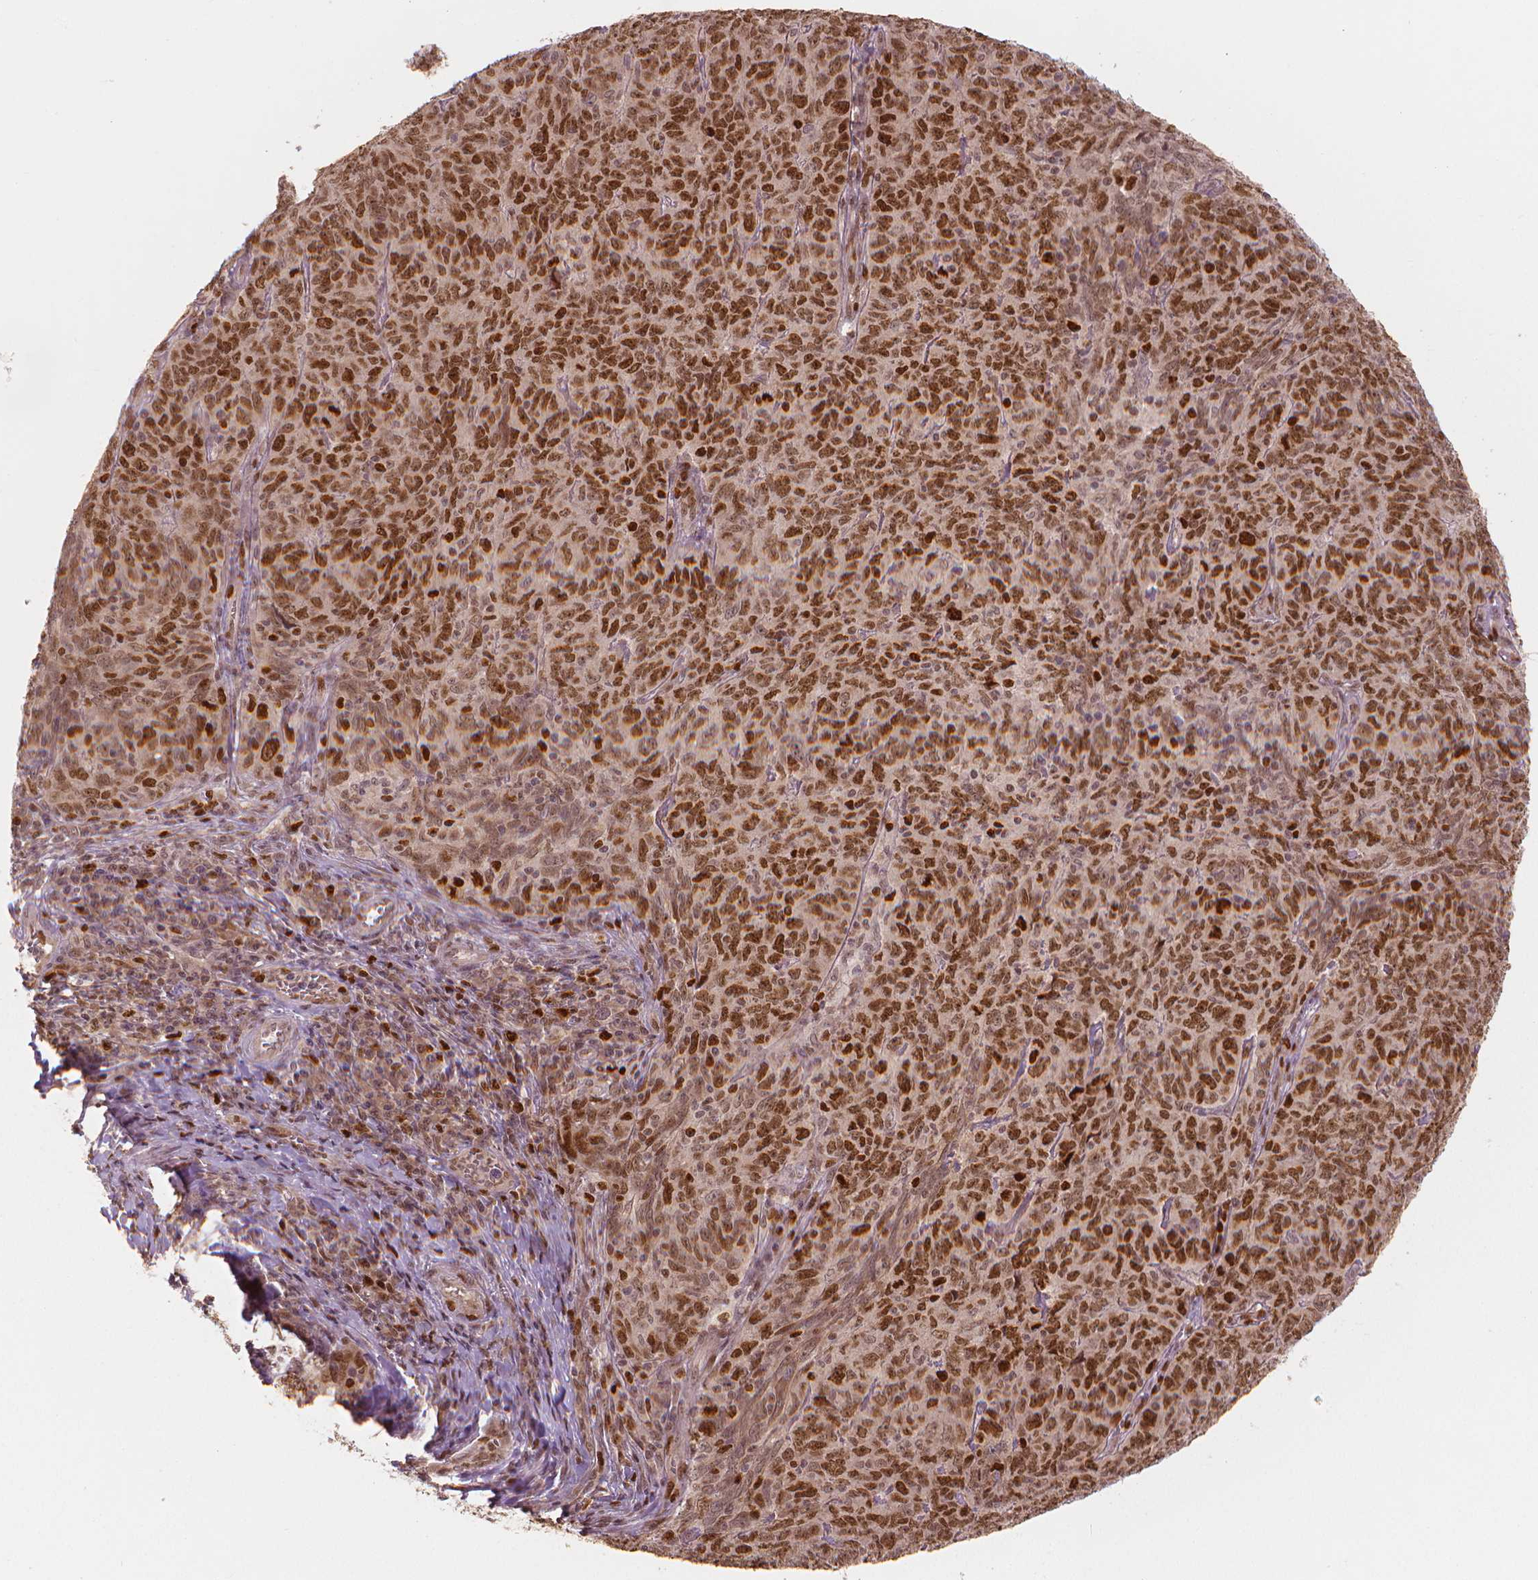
{"staining": {"intensity": "strong", "quantity": ">75%", "location": "nuclear"}, "tissue": "skin cancer", "cell_type": "Tumor cells", "image_type": "cancer", "snomed": [{"axis": "morphology", "description": "Squamous cell carcinoma, NOS"}, {"axis": "topography", "description": "Skin"}, {"axis": "topography", "description": "Anal"}], "caption": "Squamous cell carcinoma (skin) tissue exhibits strong nuclear staining in approximately >75% of tumor cells (IHC, brightfield microscopy, high magnification).", "gene": "NSD2", "patient": {"sex": "female", "age": 51}}